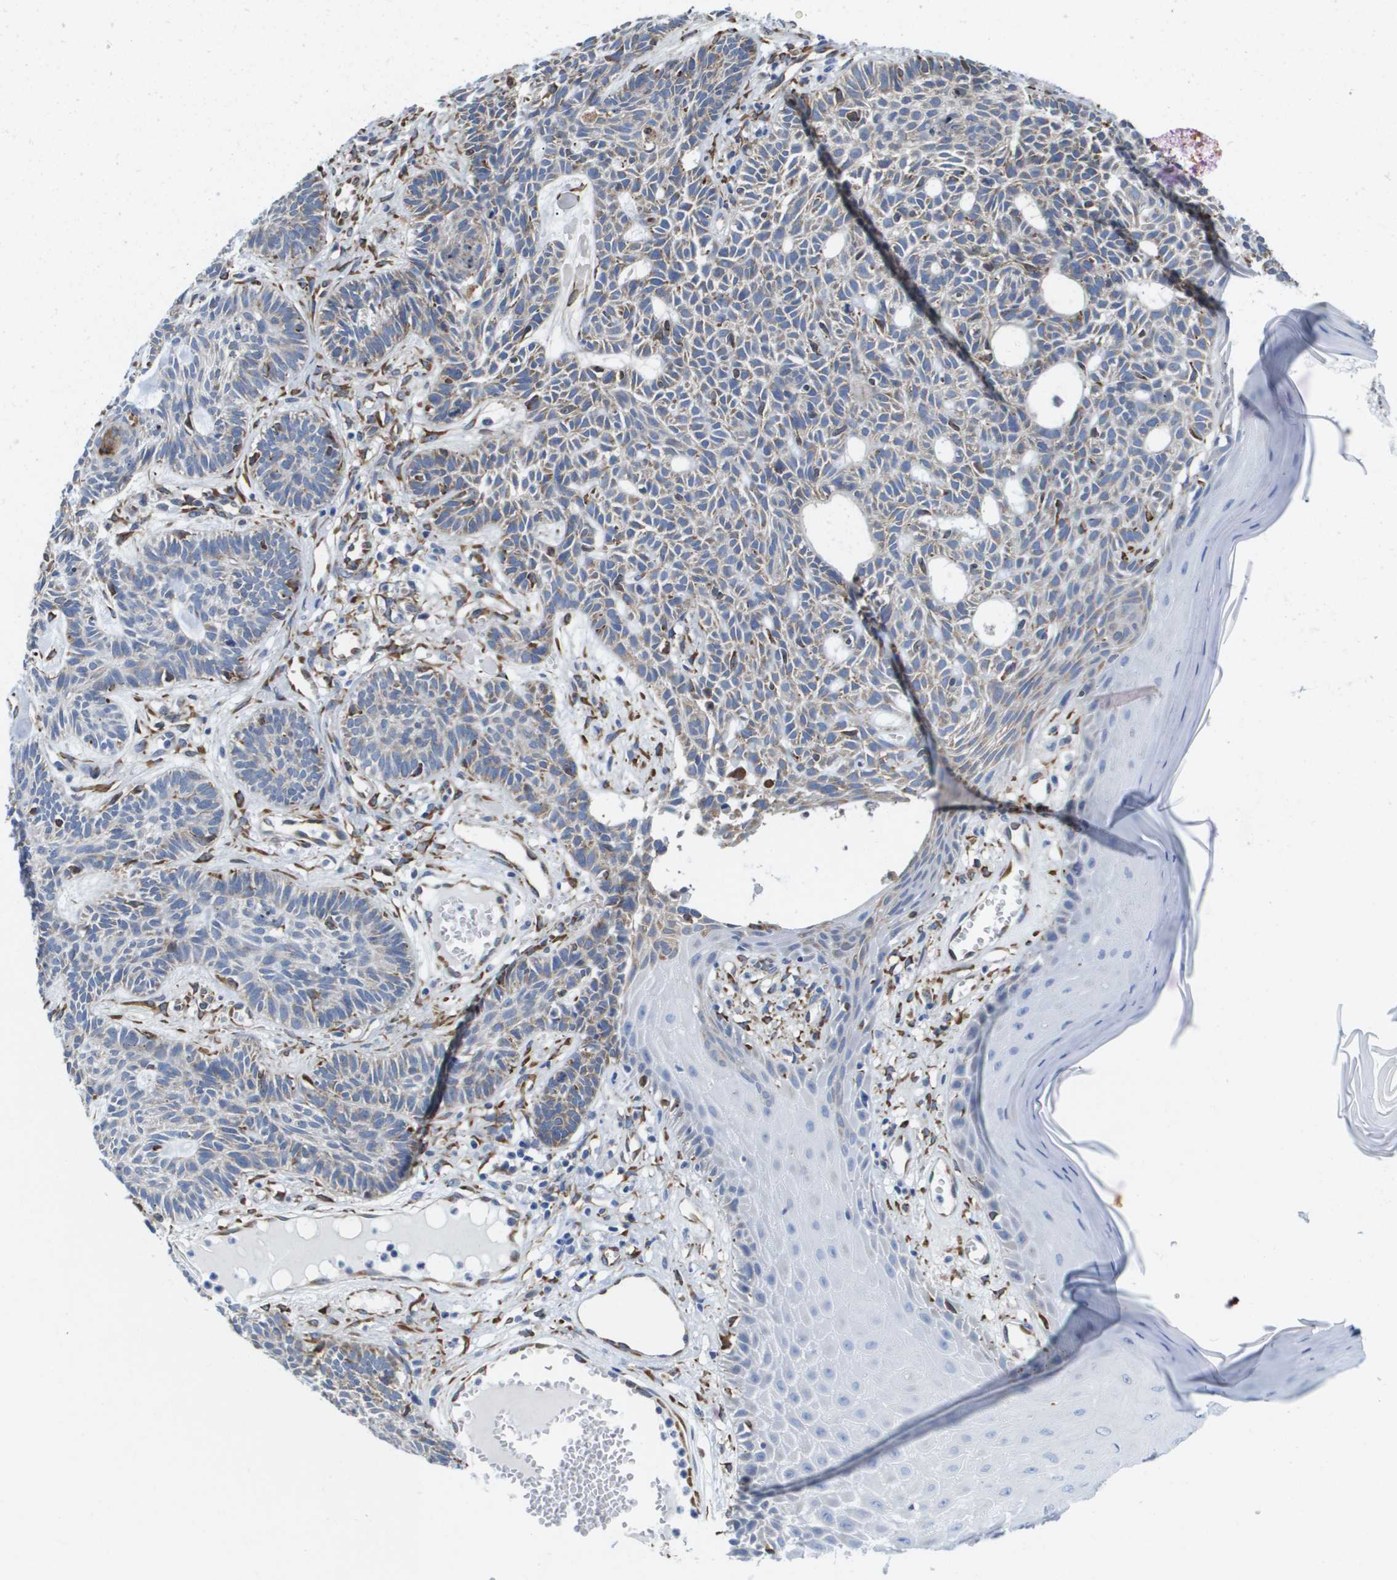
{"staining": {"intensity": "moderate", "quantity": "<25%", "location": "cytoplasmic/membranous"}, "tissue": "skin cancer", "cell_type": "Tumor cells", "image_type": "cancer", "snomed": [{"axis": "morphology", "description": "Basal cell carcinoma"}, {"axis": "topography", "description": "Skin"}], "caption": "A low amount of moderate cytoplasmic/membranous positivity is seen in approximately <25% of tumor cells in skin cancer tissue.", "gene": "ST3GAL2", "patient": {"sex": "male", "age": 67}}